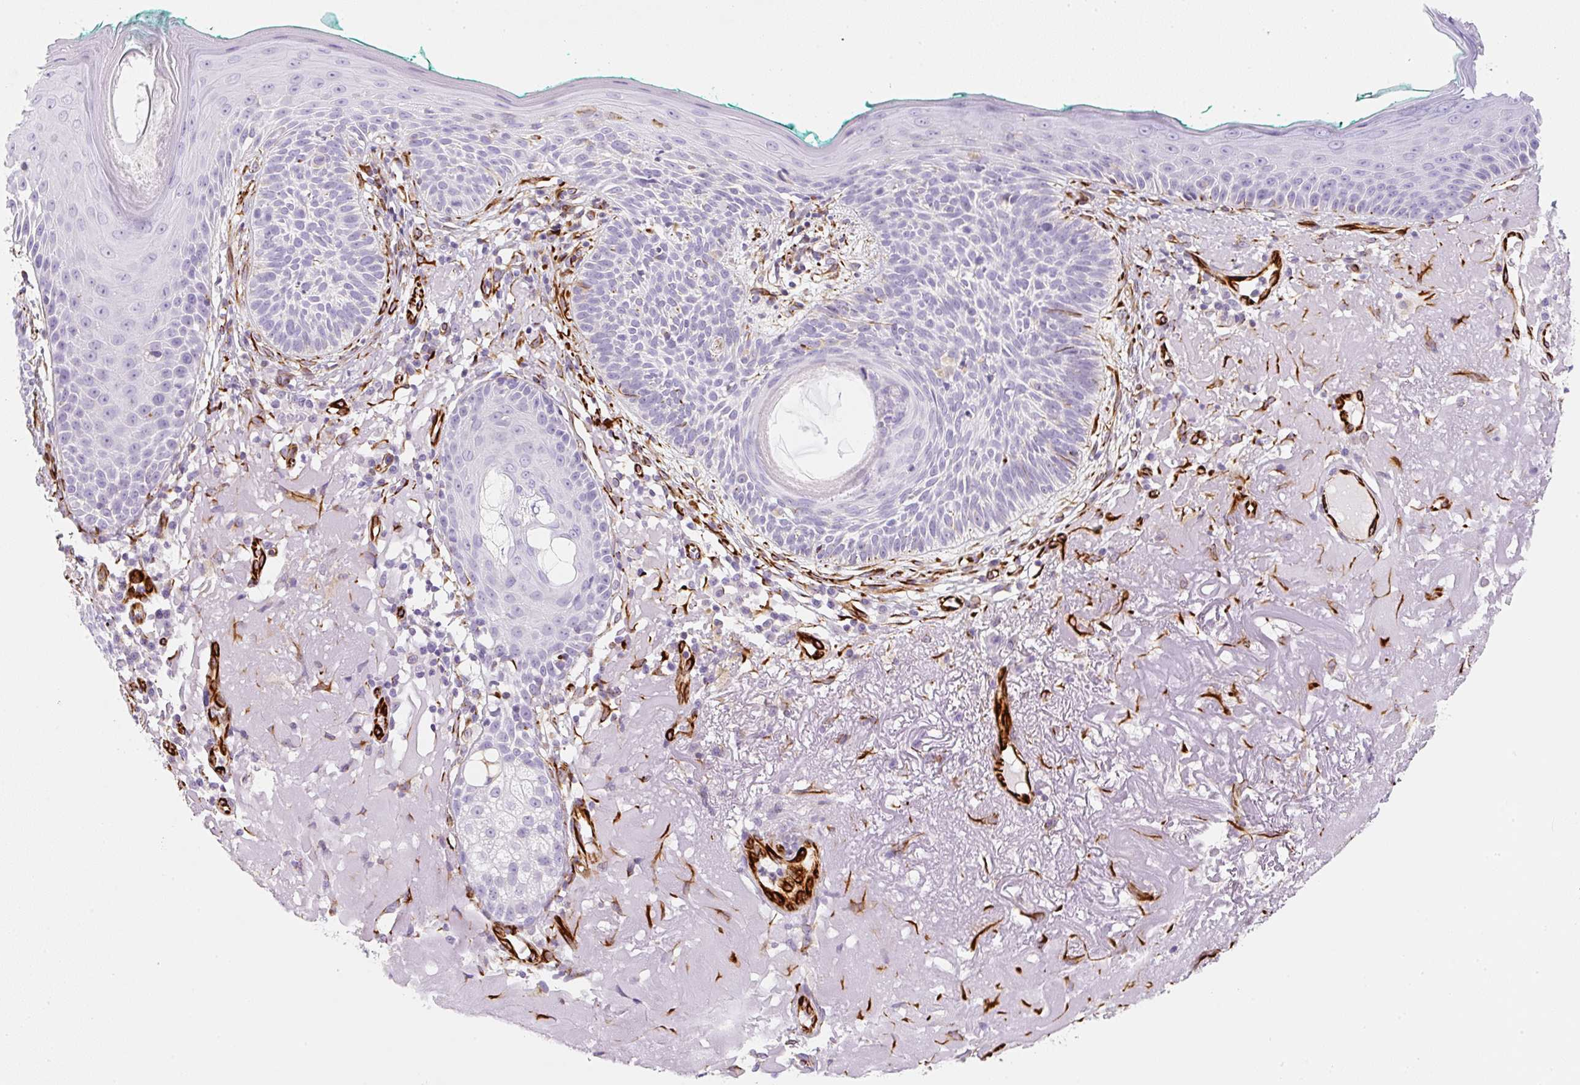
{"staining": {"intensity": "negative", "quantity": "none", "location": "none"}, "tissue": "skin cancer", "cell_type": "Tumor cells", "image_type": "cancer", "snomed": [{"axis": "morphology", "description": "Basal cell carcinoma"}, {"axis": "topography", "description": "Skin"}], "caption": "Tumor cells show no significant positivity in basal cell carcinoma (skin). (DAB (3,3'-diaminobenzidine) IHC visualized using brightfield microscopy, high magnification).", "gene": "ZNF689", "patient": {"sex": "male", "age": 68}}